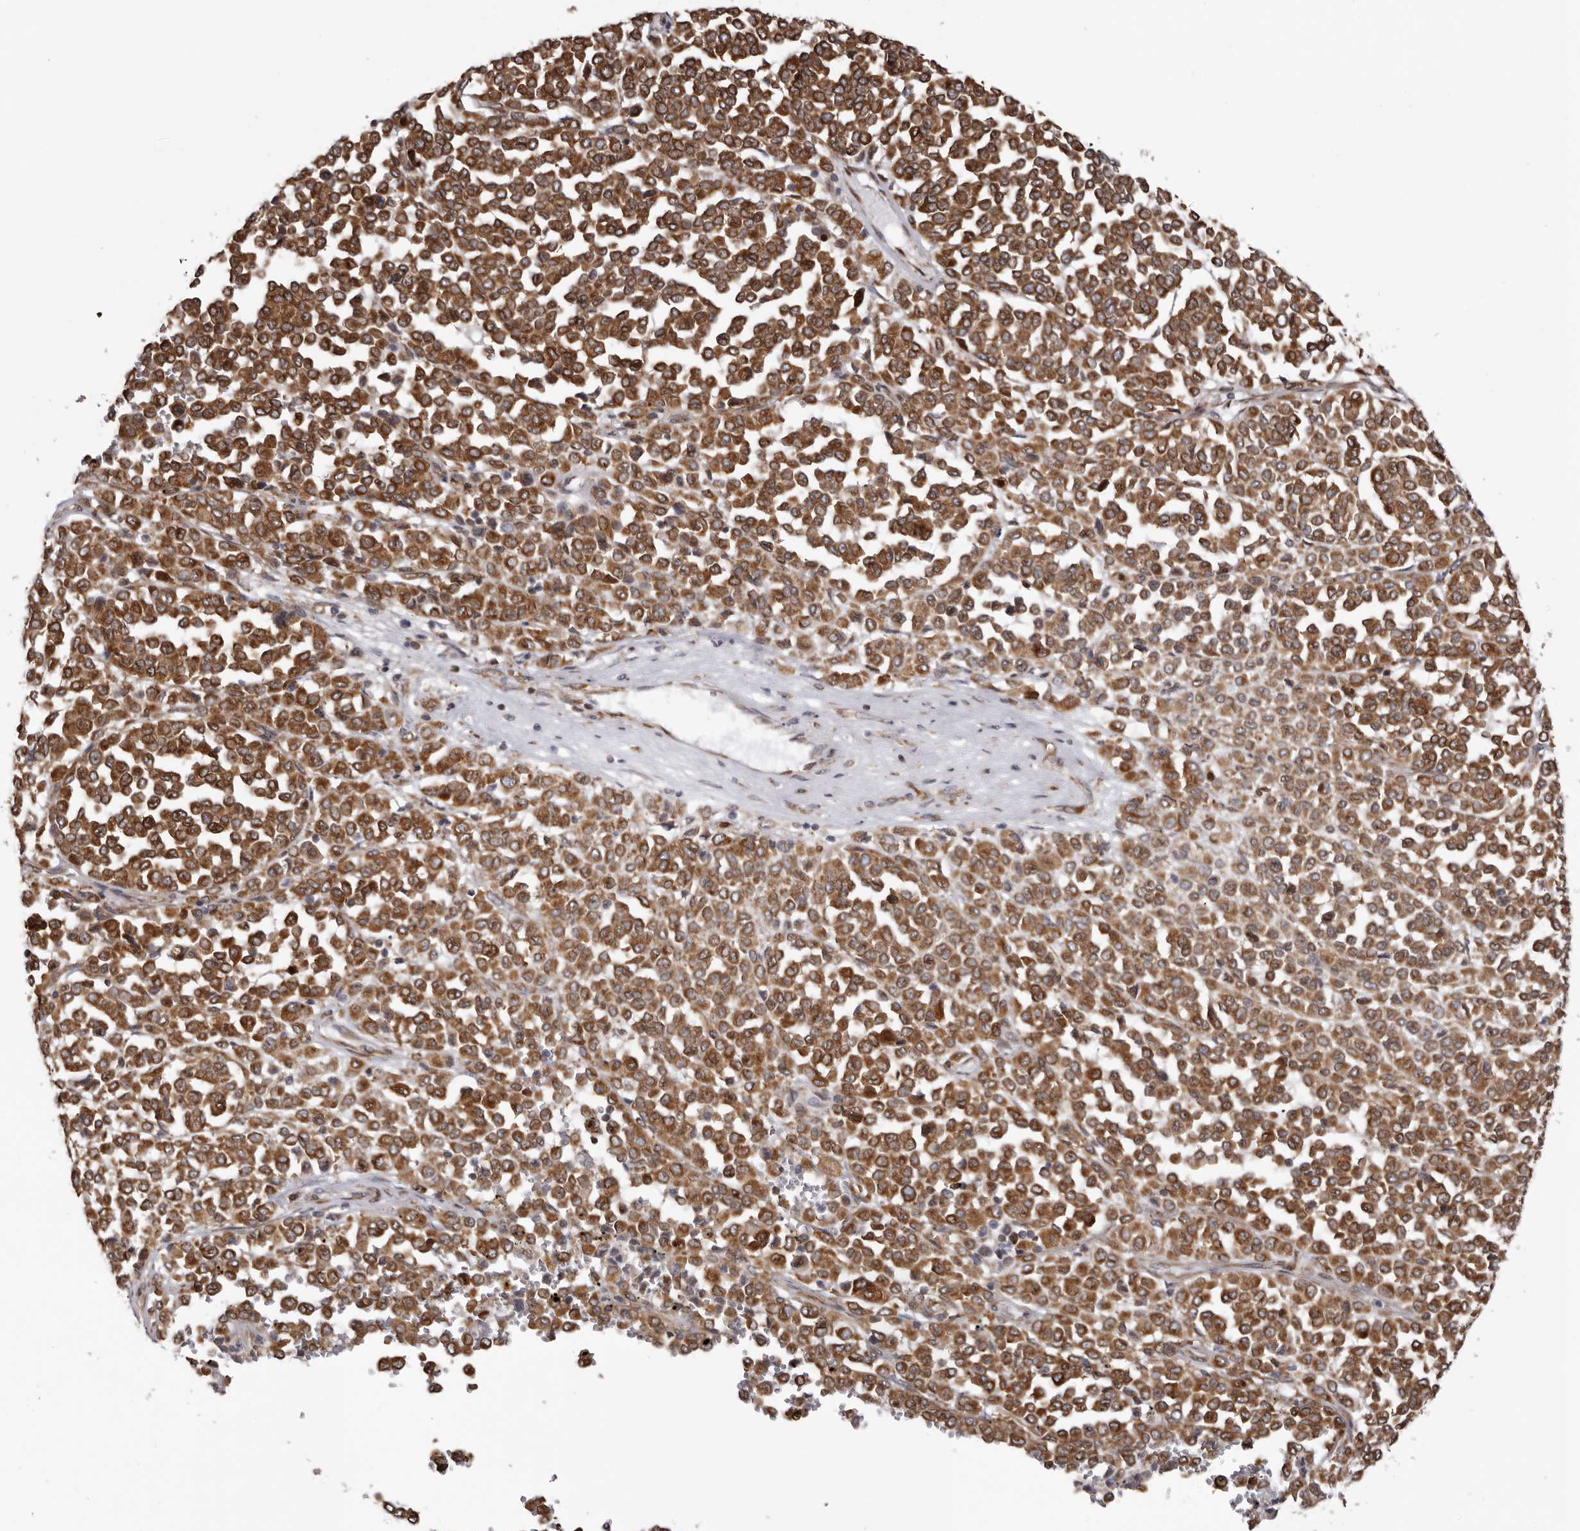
{"staining": {"intensity": "moderate", "quantity": ">75%", "location": "cytoplasmic/membranous"}, "tissue": "melanoma", "cell_type": "Tumor cells", "image_type": "cancer", "snomed": [{"axis": "morphology", "description": "Malignant melanoma, Metastatic site"}, {"axis": "topography", "description": "Pancreas"}], "caption": "Melanoma stained with a brown dye displays moderate cytoplasmic/membranous positive expression in about >75% of tumor cells.", "gene": "C4orf3", "patient": {"sex": "female", "age": 30}}